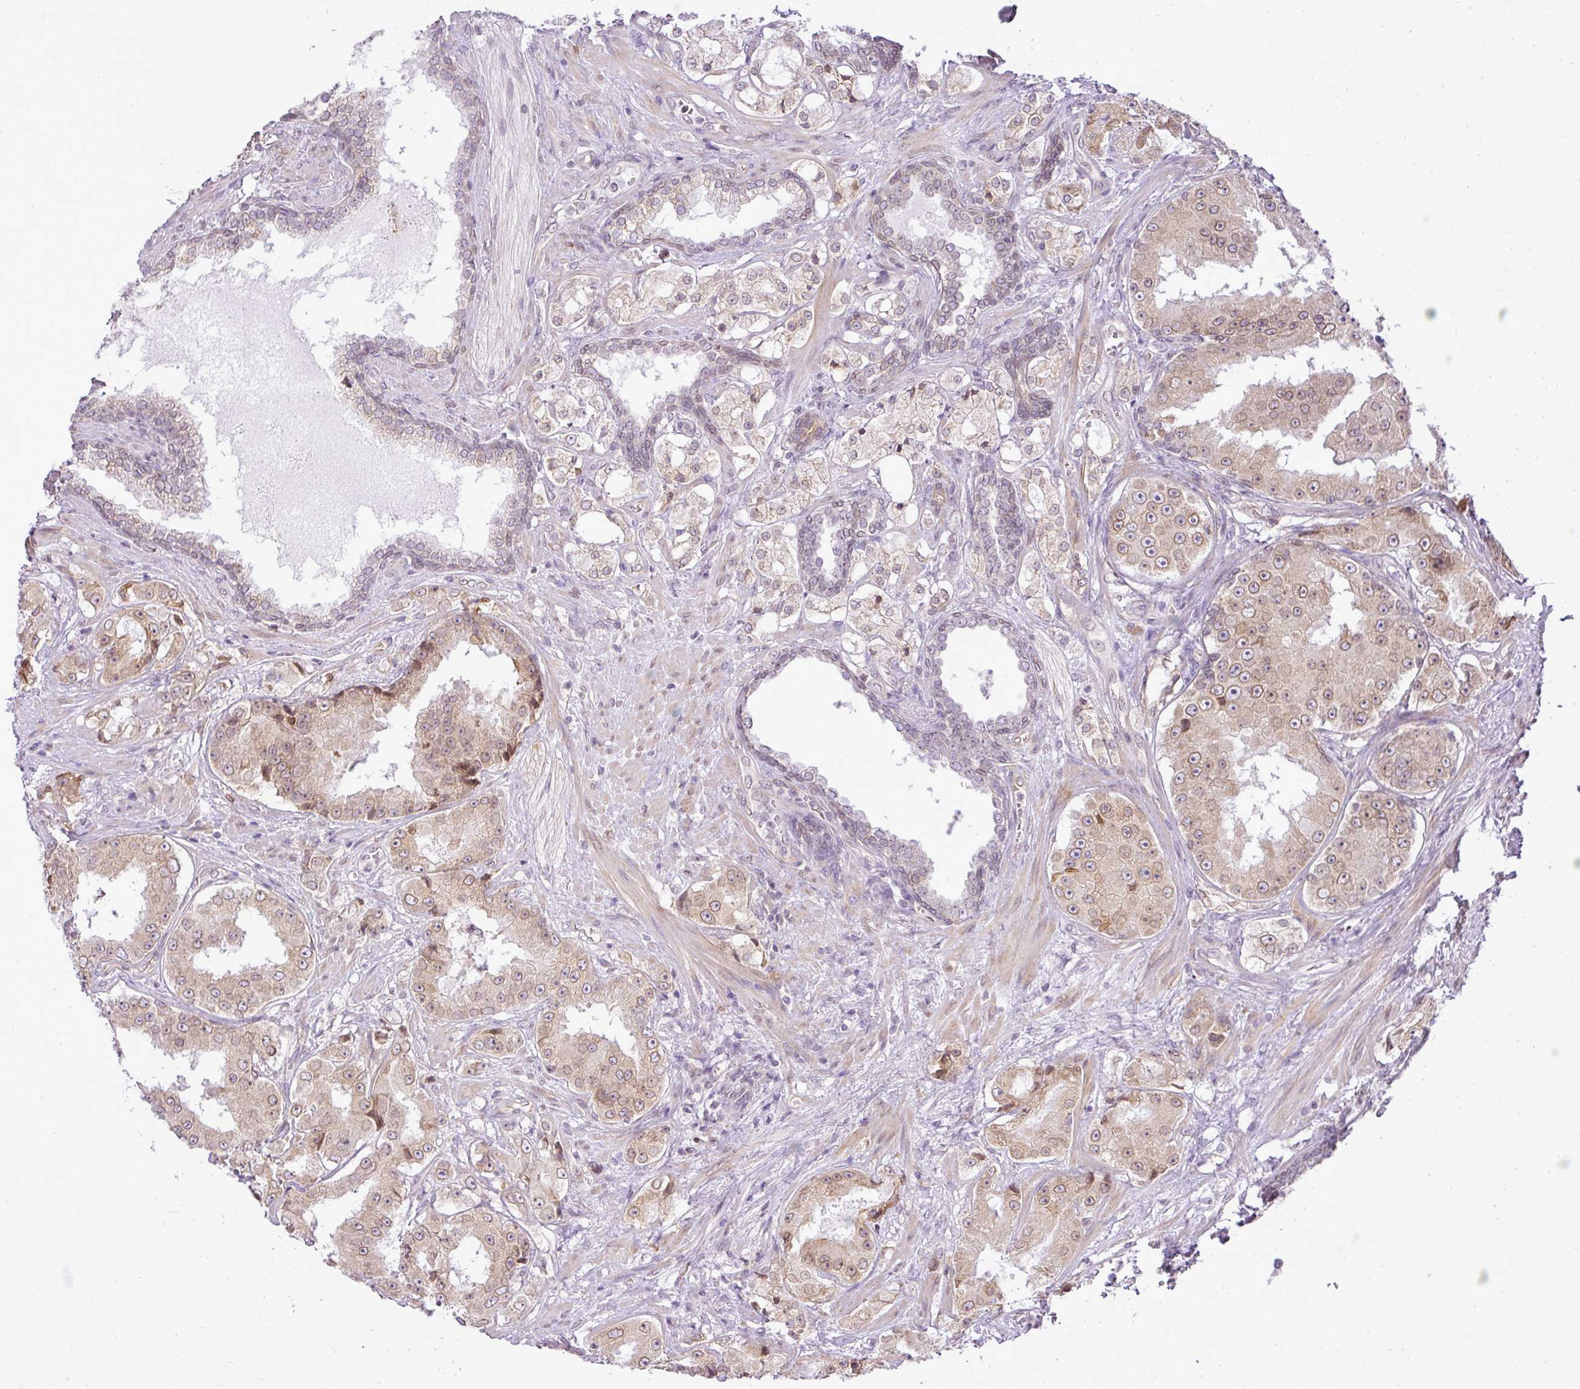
{"staining": {"intensity": "weak", "quantity": "25%-75%", "location": "cytoplasmic/membranous,nuclear"}, "tissue": "prostate cancer", "cell_type": "Tumor cells", "image_type": "cancer", "snomed": [{"axis": "morphology", "description": "Adenocarcinoma, High grade"}, {"axis": "topography", "description": "Prostate"}], "caption": "About 25%-75% of tumor cells in prostate cancer display weak cytoplasmic/membranous and nuclear protein staining as visualized by brown immunohistochemical staining.", "gene": "COX18", "patient": {"sex": "male", "age": 73}}